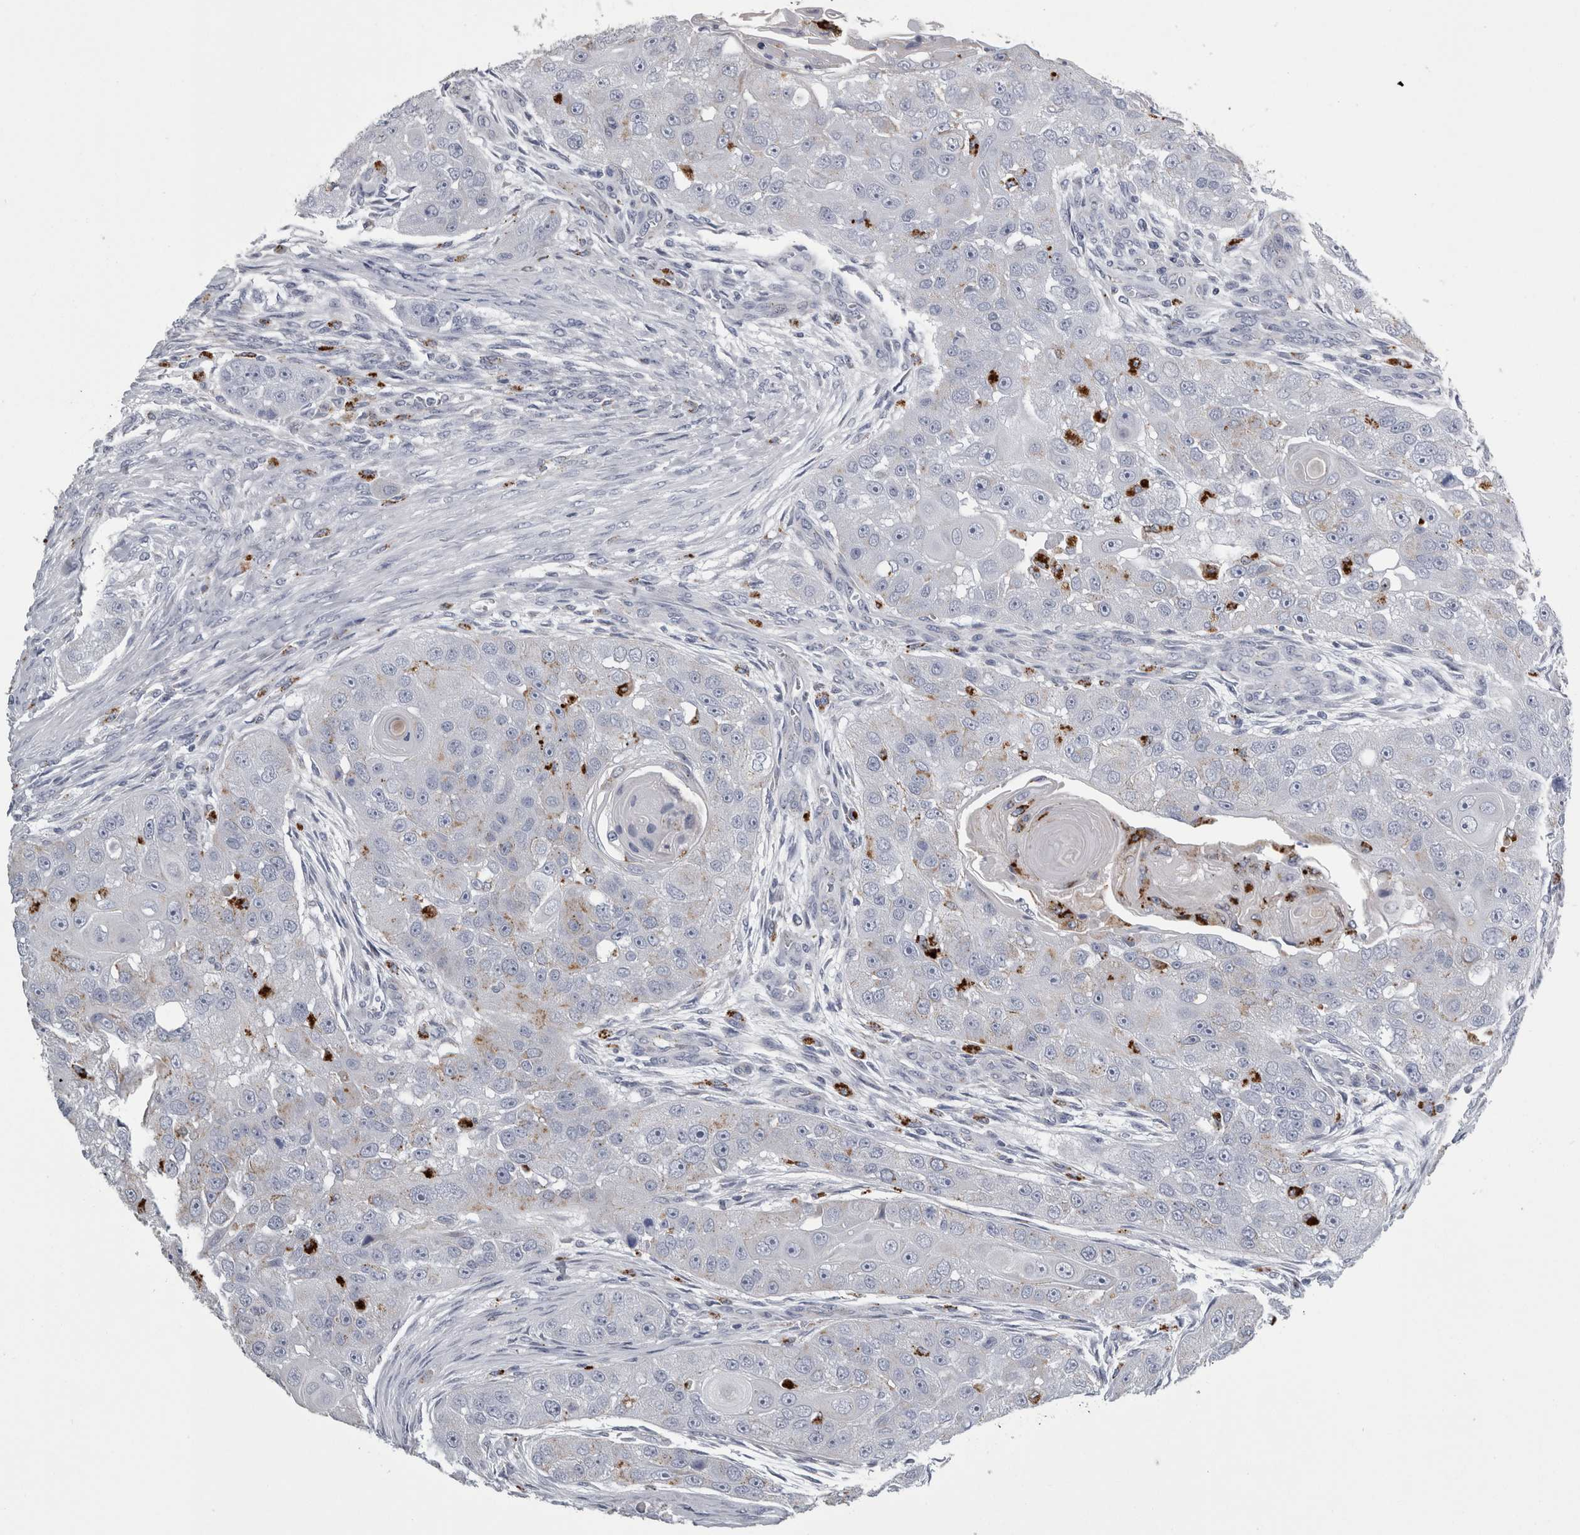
{"staining": {"intensity": "weak", "quantity": "<25%", "location": "cytoplasmic/membranous"}, "tissue": "head and neck cancer", "cell_type": "Tumor cells", "image_type": "cancer", "snomed": [{"axis": "morphology", "description": "Normal tissue, NOS"}, {"axis": "morphology", "description": "Squamous cell carcinoma, NOS"}, {"axis": "topography", "description": "Skeletal muscle"}, {"axis": "topography", "description": "Head-Neck"}], "caption": "Squamous cell carcinoma (head and neck) stained for a protein using immunohistochemistry (IHC) demonstrates no staining tumor cells.", "gene": "DPP7", "patient": {"sex": "male", "age": 51}}